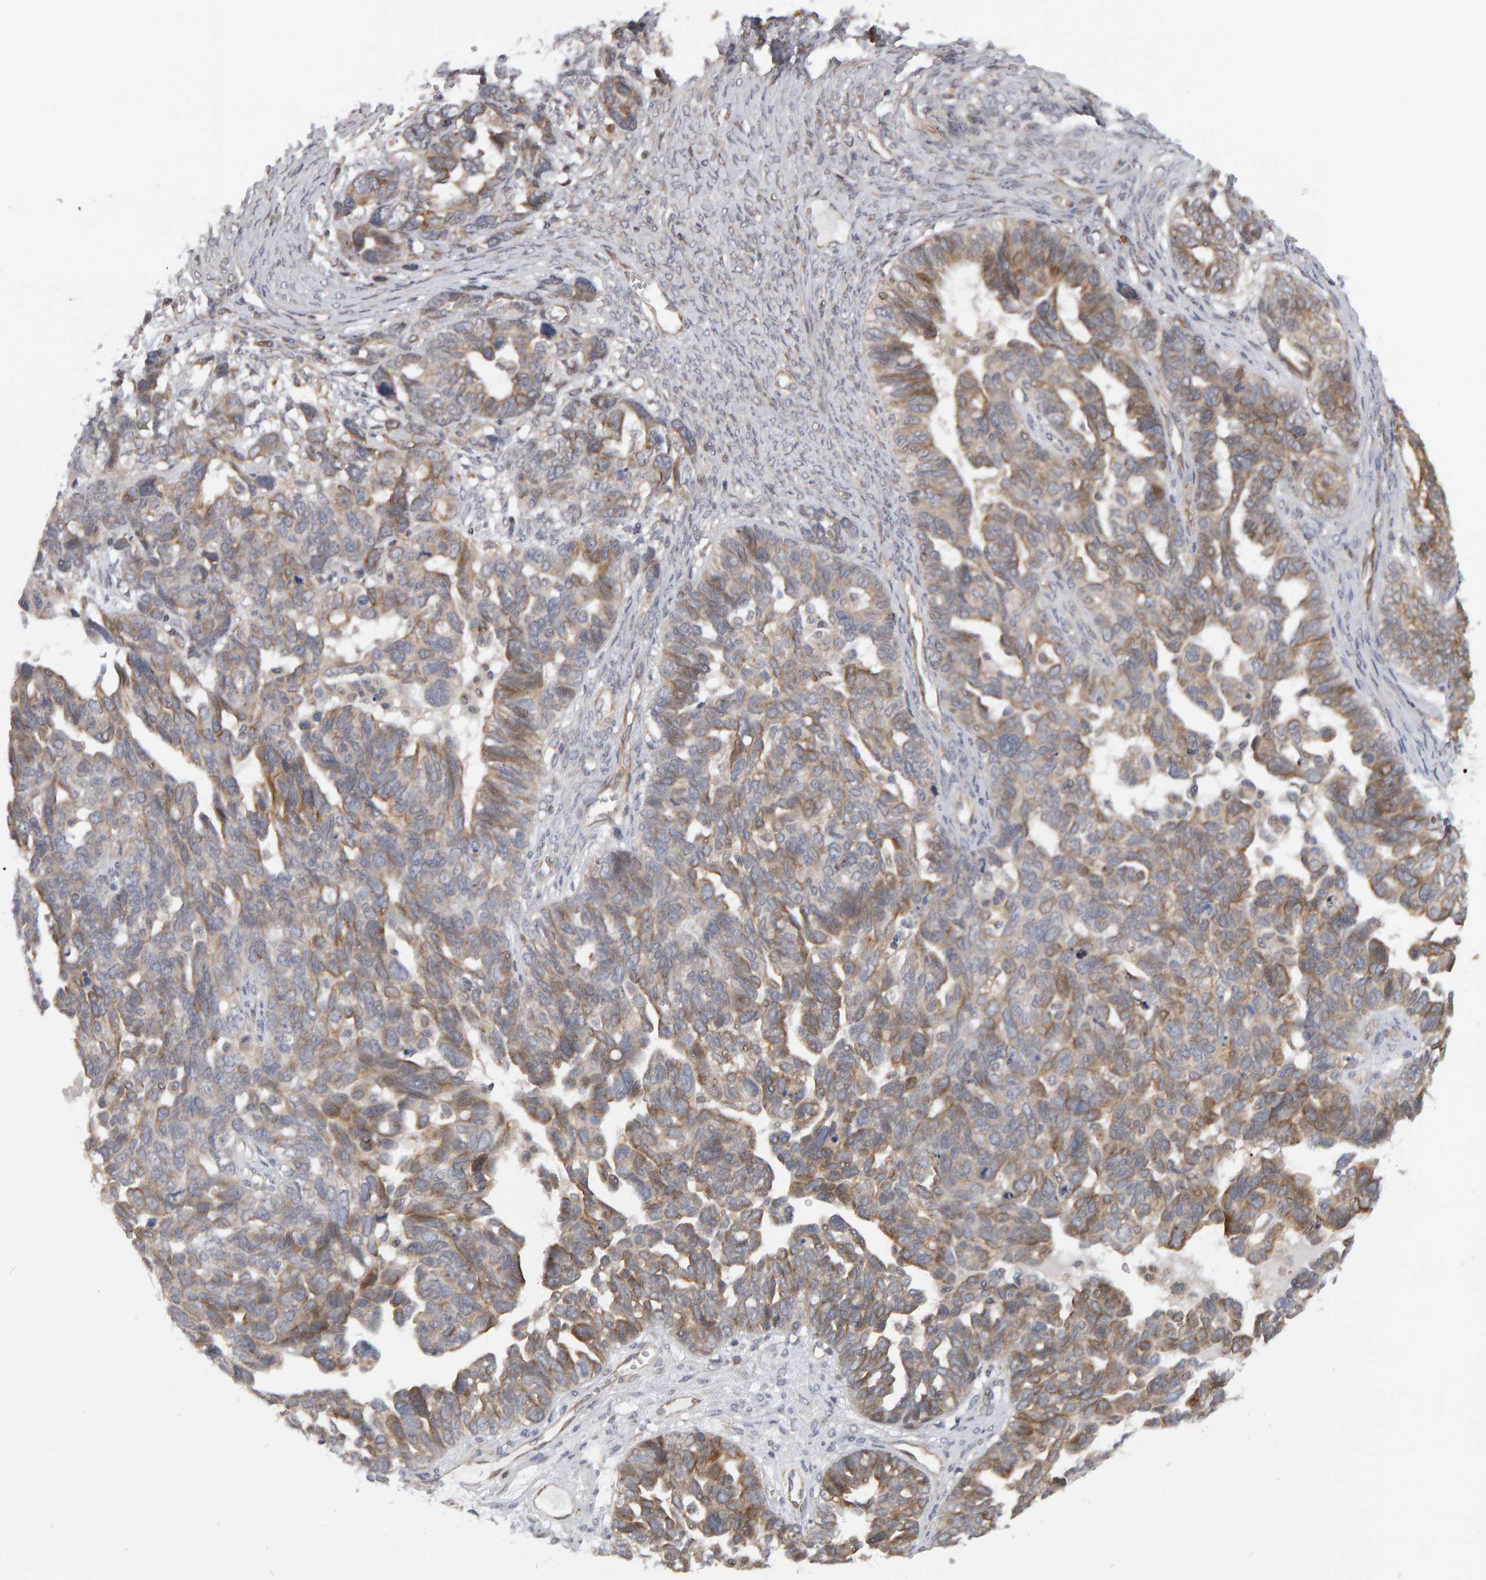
{"staining": {"intensity": "moderate", "quantity": ">75%", "location": "cytoplasmic/membranous"}, "tissue": "ovarian cancer", "cell_type": "Tumor cells", "image_type": "cancer", "snomed": [{"axis": "morphology", "description": "Cystadenocarcinoma, serous, NOS"}, {"axis": "topography", "description": "Ovary"}], "caption": "This histopathology image exhibits immunohistochemistry (IHC) staining of ovarian cancer, with medium moderate cytoplasmic/membranous staining in approximately >75% of tumor cells.", "gene": "MSRA", "patient": {"sex": "female", "age": 79}}